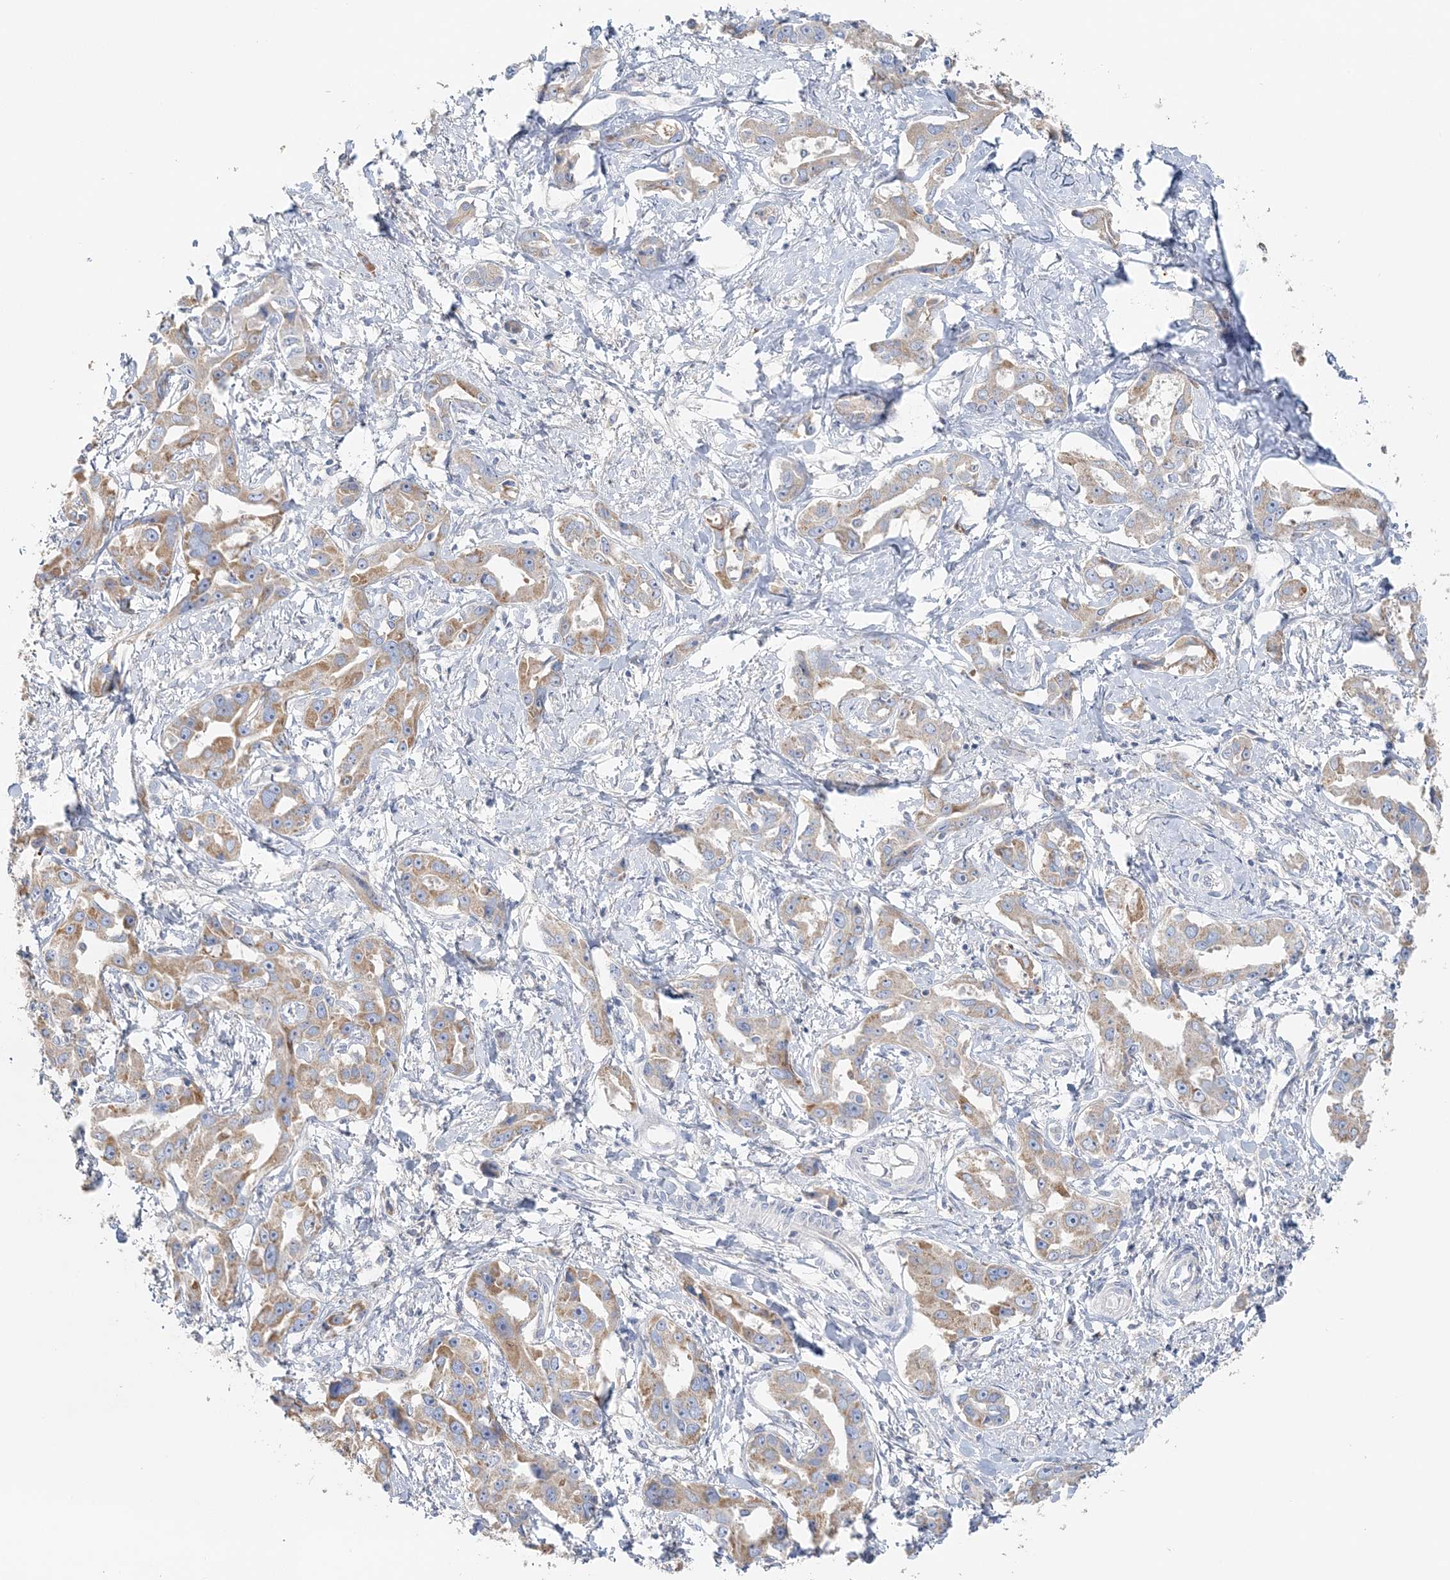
{"staining": {"intensity": "moderate", "quantity": ">75%", "location": "cytoplasmic/membranous"}, "tissue": "liver cancer", "cell_type": "Tumor cells", "image_type": "cancer", "snomed": [{"axis": "morphology", "description": "Cholangiocarcinoma"}, {"axis": "topography", "description": "Liver"}], "caption": "Immunohistochemical staining of liver cancer shows moderate cytoplasmic/membranous protein staining in about >75% of tumor cells.", "gene": "TBC1D5", "patient": {"sex": "male", "age": 59}}